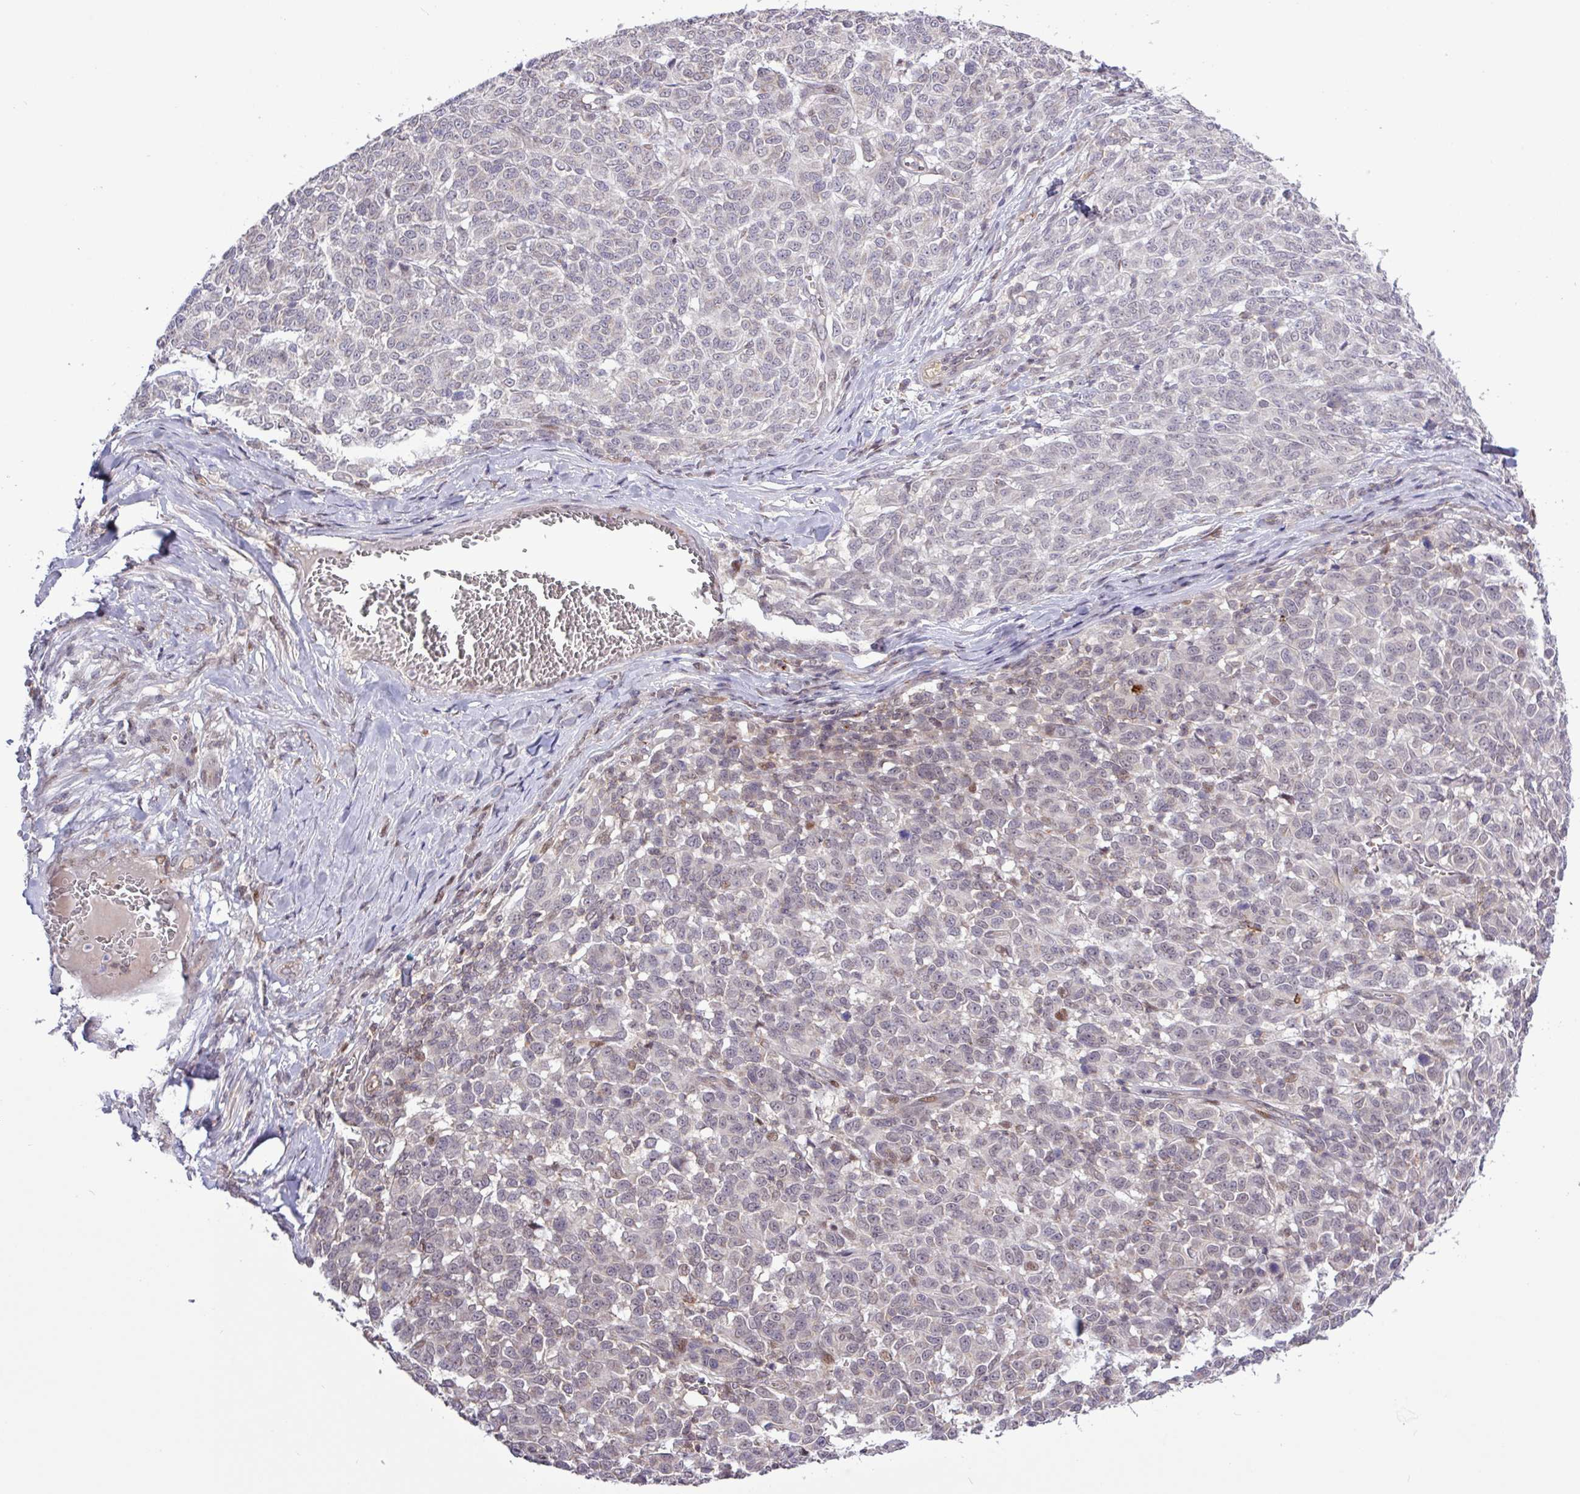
{"staining": {"intensity": "moderate", "quantity": "<25%", "location": "nuclear"}, "tissue": "melanoma", "cell_type": "Tumor cells", "image_type": "cancer", "snomed": [{"axis": "morphology", "description": "Malignant melanoma, NOS"}, {"axis": "topography", "description": "Skin"}], "caption": "There is low levels of moderate nuclear staining in tumor cells of malignant melanoma, as demonstrated by immunohistochemical staining (brown color).", "gene": "RTL3", "patient": {"sex": "male", "age": 49}}